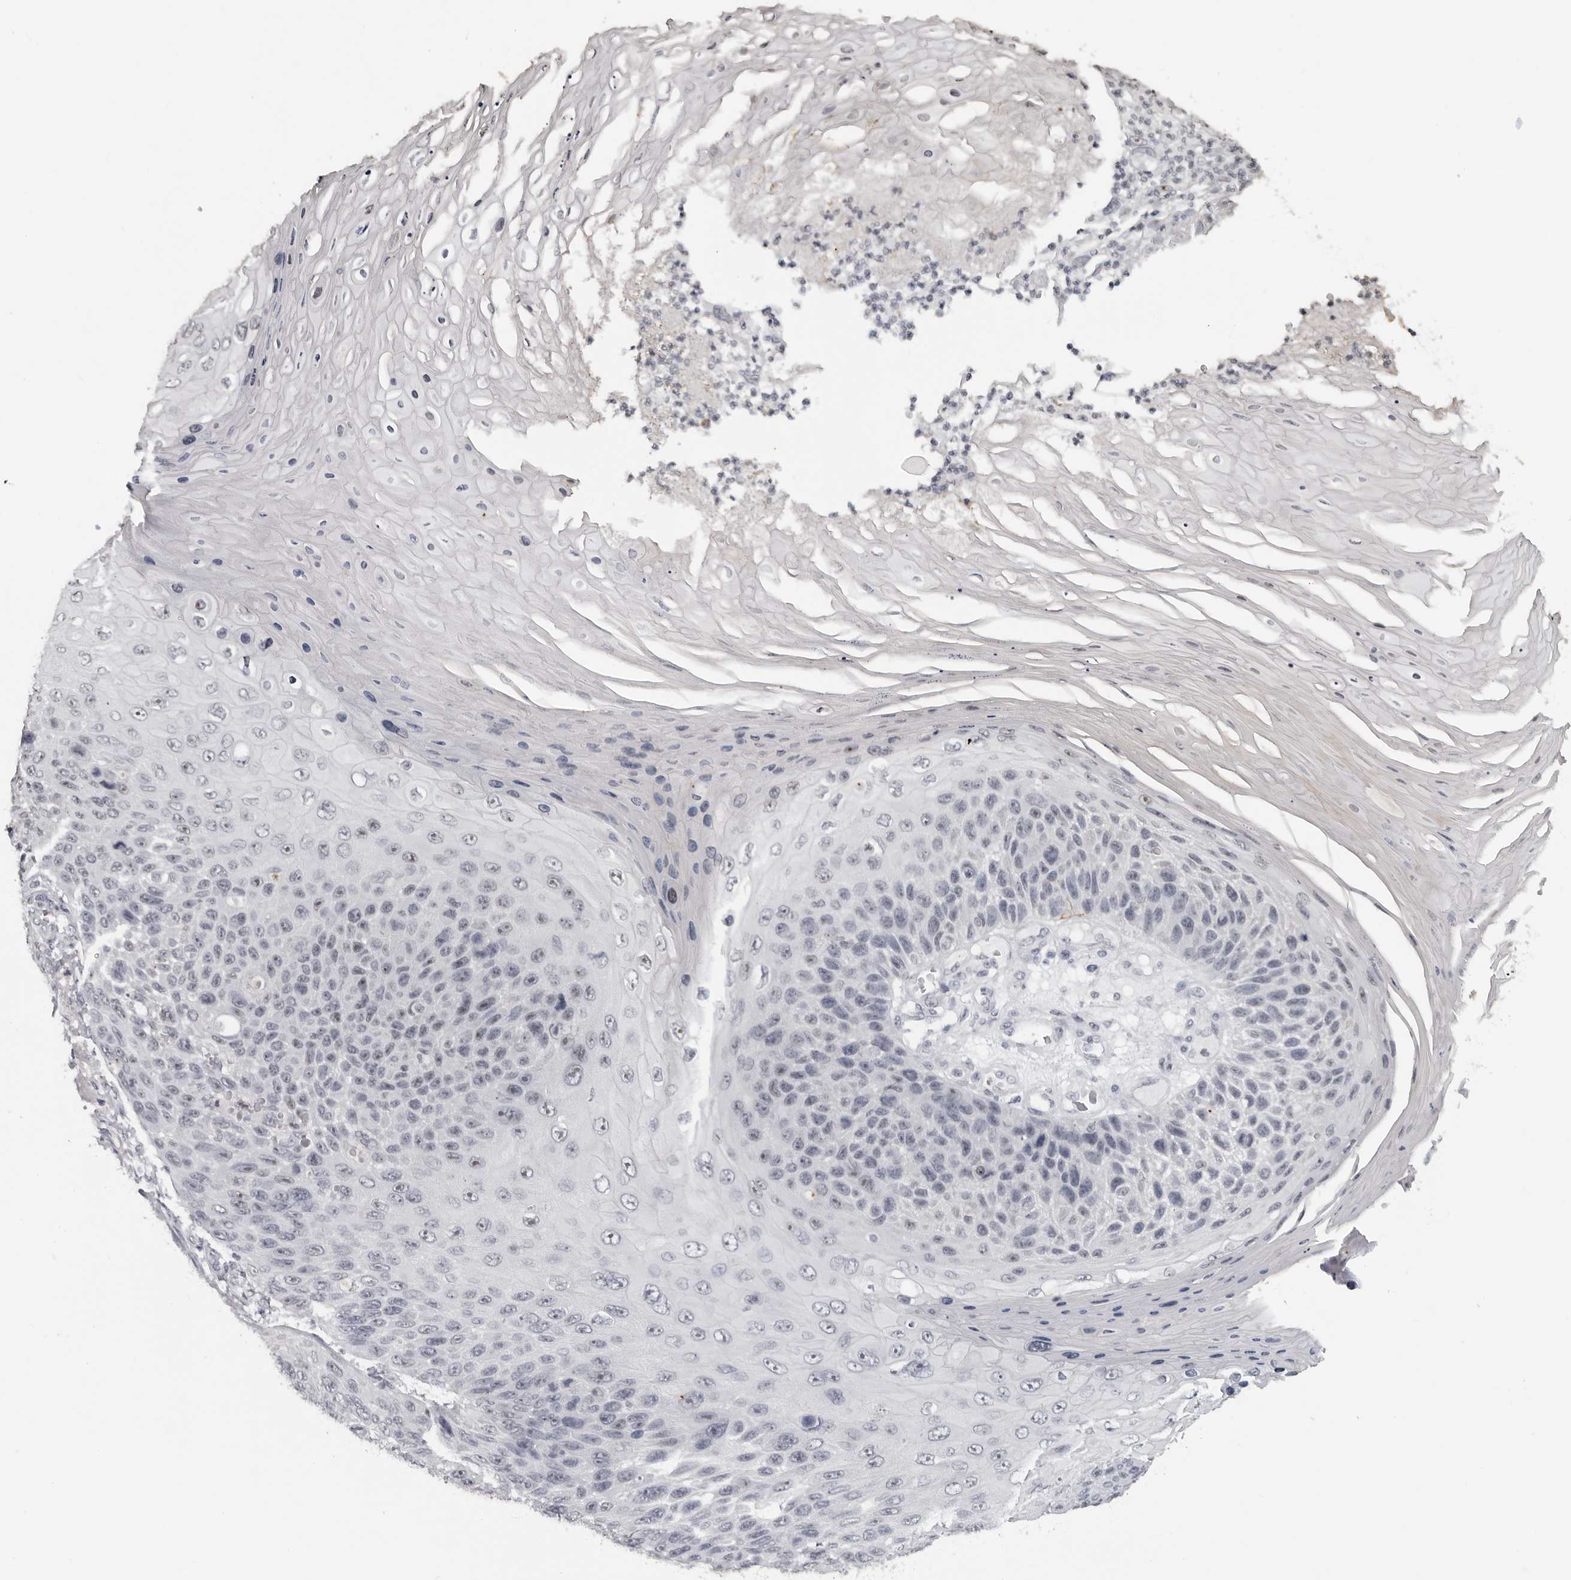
{"staining": {"intensity": "negative", "quantity": "none", "location": "none"}, "tissue": "skin cancer", "cell_type": "Tumor cells", "image_type": "cancer", "snomed": [{"axis": "morphology", "description": "Squamous cell carcinoma, NOS"}, {"axis": "topography", "description": "Skin"}], "caption": "There is no significant staining in tumor cells of skin squamous cell carcinoma. (Stains: DAB immunohistochemistry (IHC) with hematoxylin counter stain, Microscopy: brightfield microscopy at high magnification).", "gene": "DDX54", "patient": {"sex": "female", "age": 88}}